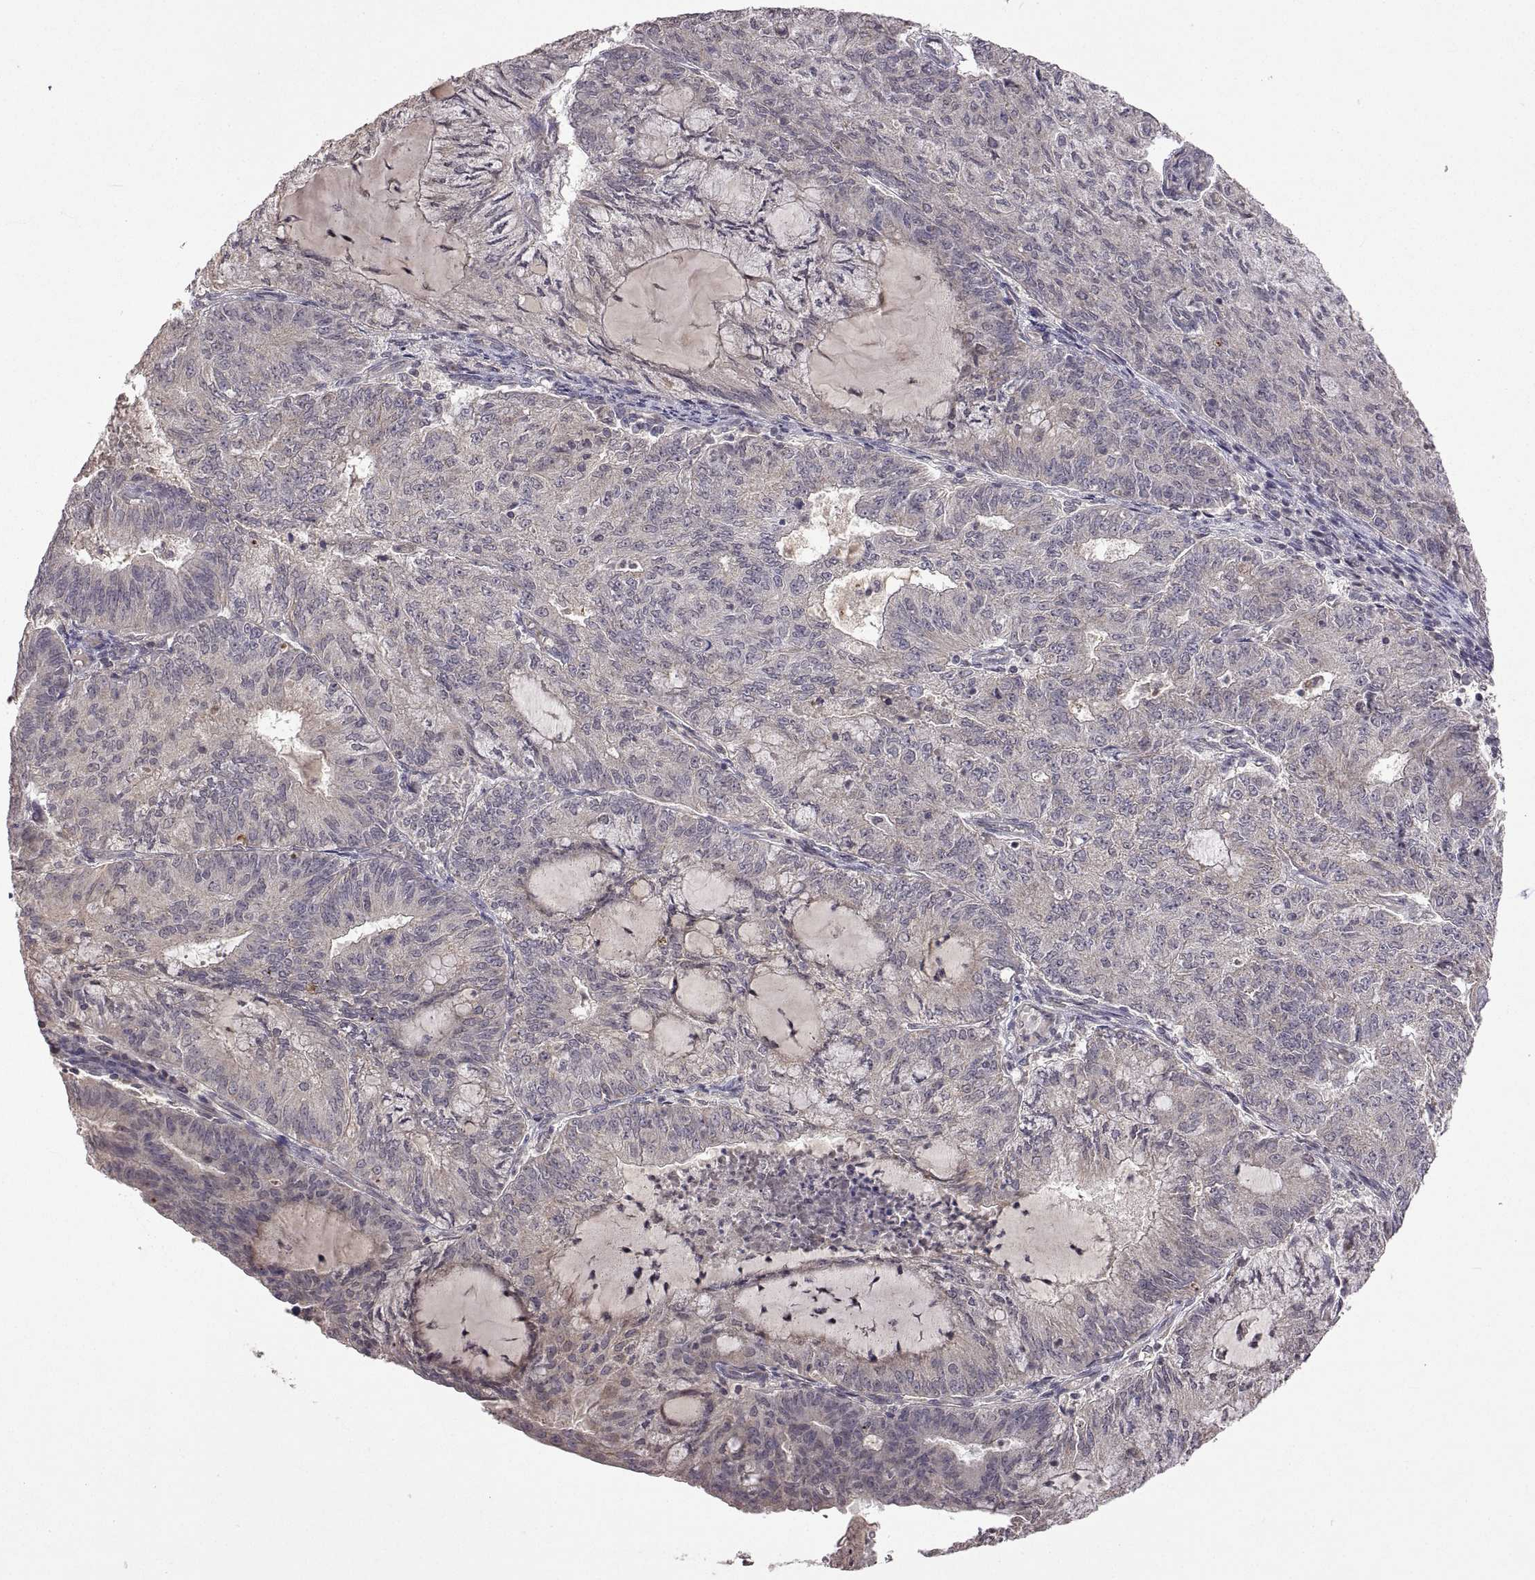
{"staining": {"intensity": "negative", "quantity": "none", "location": "none"}, "tissue": "endometrial cancer", "cell_type": "Tumor cells", "image_type": "cancer", "snomed": [{"axis": "morphology", "description": "Adenocarcinoma, NOS"}, {"axis": "topography", "description": "Endometrium"}], "caption": "Tumor cells show no significant protein positivity in endometrial cancer (adenocarcinoma).", "gene": "LAMA1", "patient": {"sex": "female", "age": 82}}